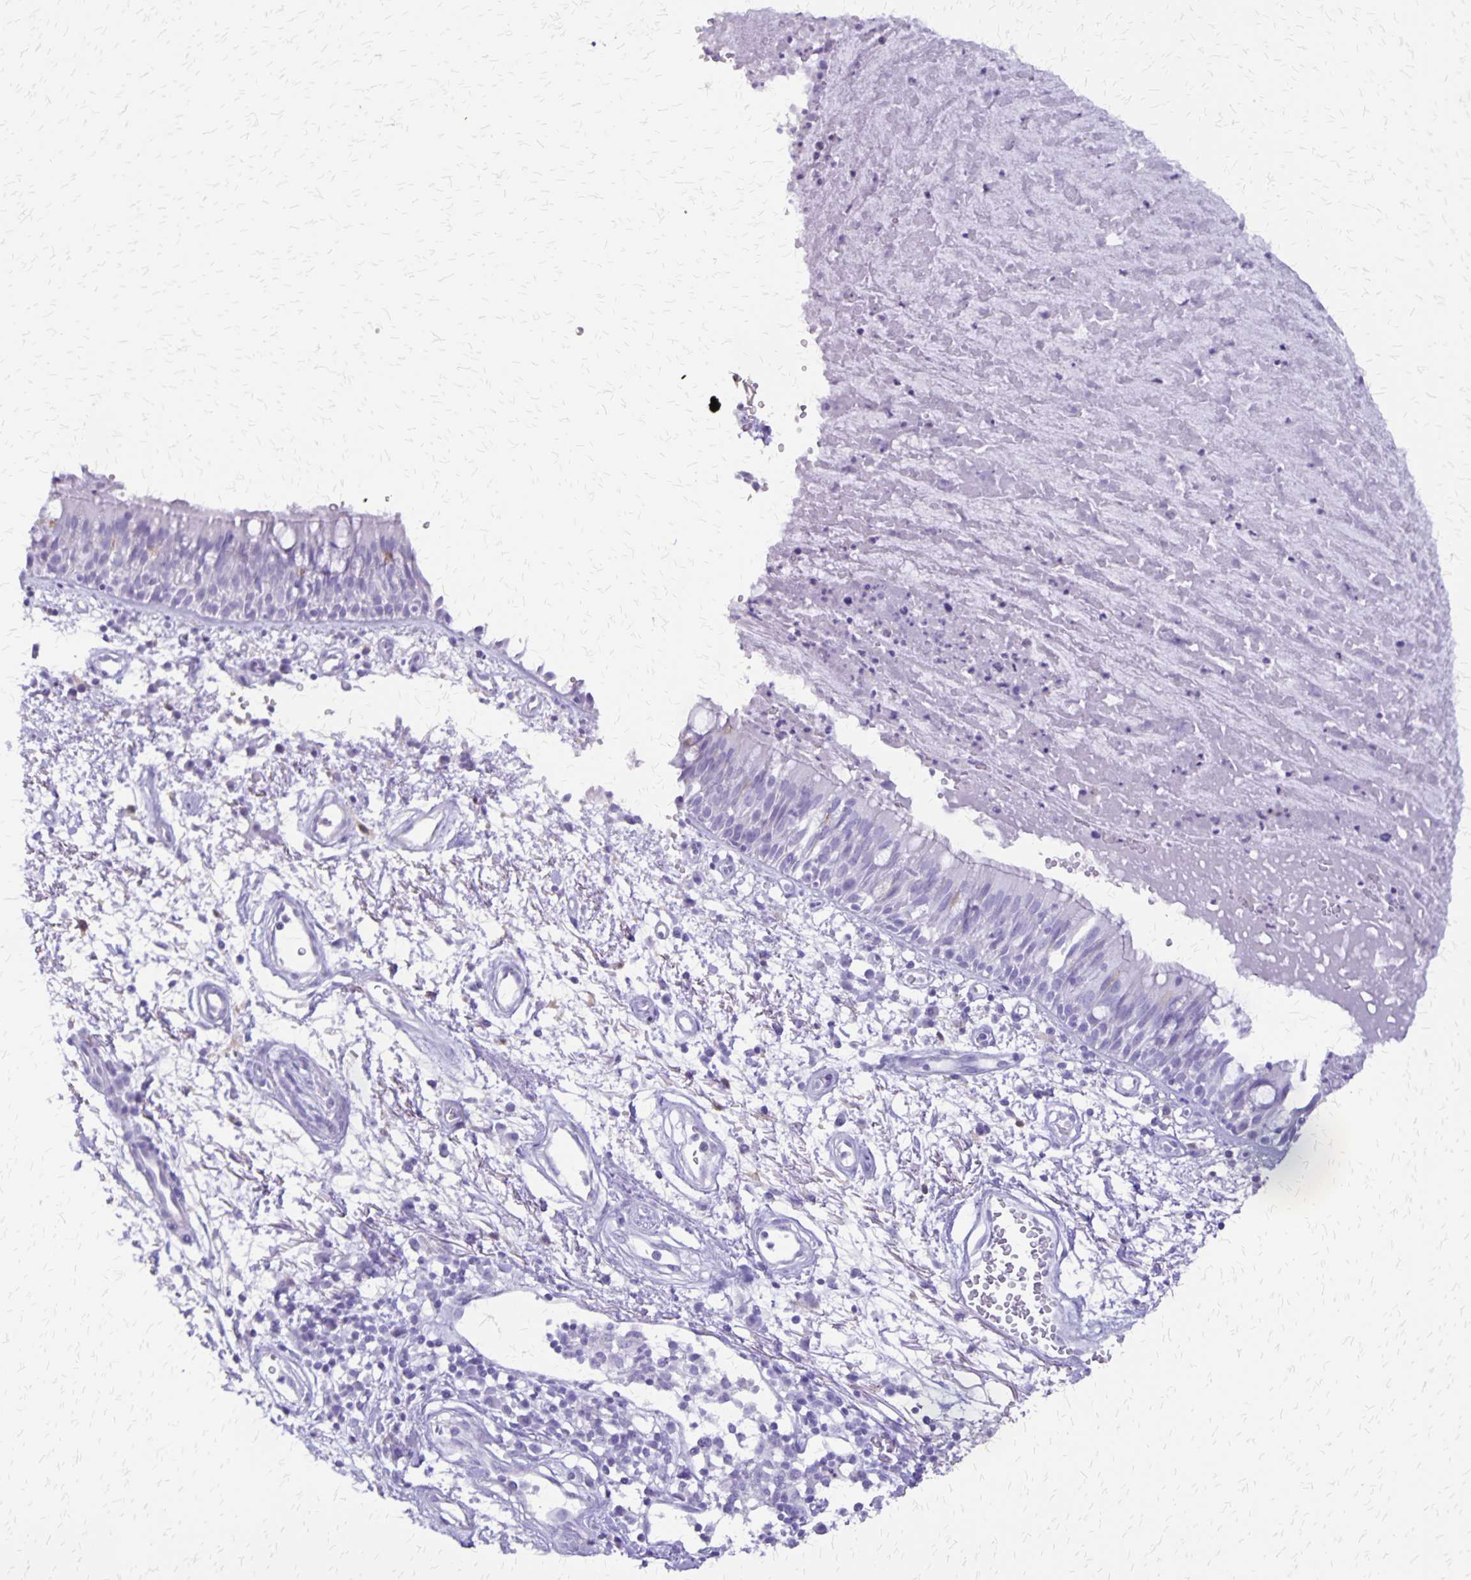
{"staining": {"intensity": "negative", "quantity": "none", "location": "none"}, "tissue": "bronchus", "cell_type": "Respiratory epithelial cells", "image_type": "normal", "snomed": [{"axis": "morphology", "description": "Normal tissue, NOS"}, {"axis": "morphology", "description": "Squamous cell carcinoma, NOS"}, {"axis": "topography", "description": "Cartilage tissue"}, {"axis": "topography", "description": "Bronchus"}, {"axis": "topography", "description": "Lung"}], "caption": "An immunohistochemistry histopathology image of unremarkable bronchus is shown. There is no staining in respiratory epithelial cells of bronchus. (Brightfield microscopy of DAB IHC at high magnification).", "gene": "SLC13A2", "patient": {"sex": "male", "age": 66}}